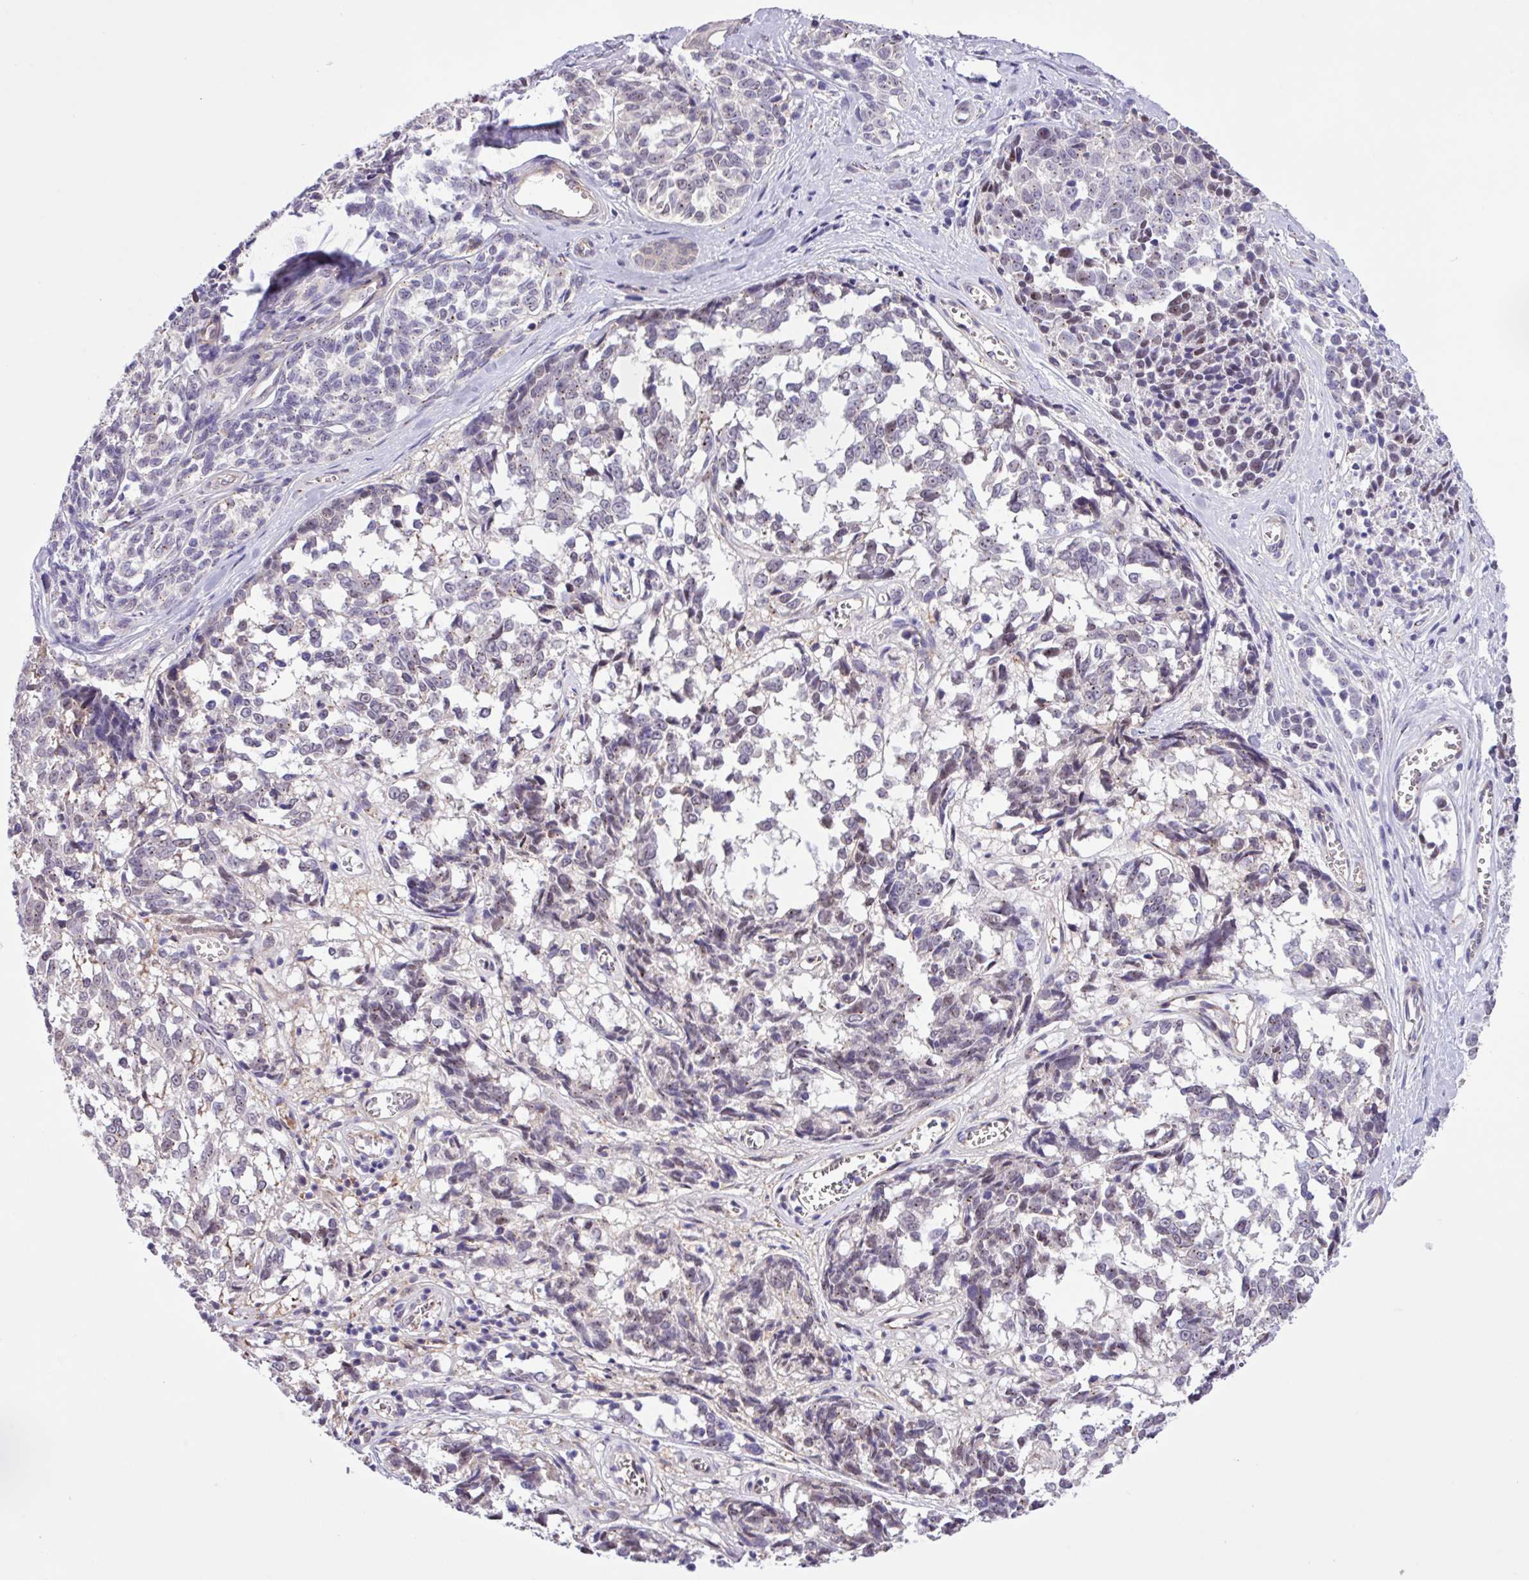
{"staining": {"intensity": "weak", "quantity": "<25%", "location": "nuclear"}, "tissue": "melanoma", "cell_type": "Tumor cells", "image_type": "cancer", "snomed": [{"axis": "morphology", "description": "Malignant melanoma, NOS"}, {"axis": "topography", "description": "Skin"}], "caption": "DAB (3,3'-diaminobenzidine) immunohistochemical staining of malignant melanoma reveals no significant expression in tumor cells.", "gene": "SPINK8", "patient": {"sex": "female", "age": 64}}